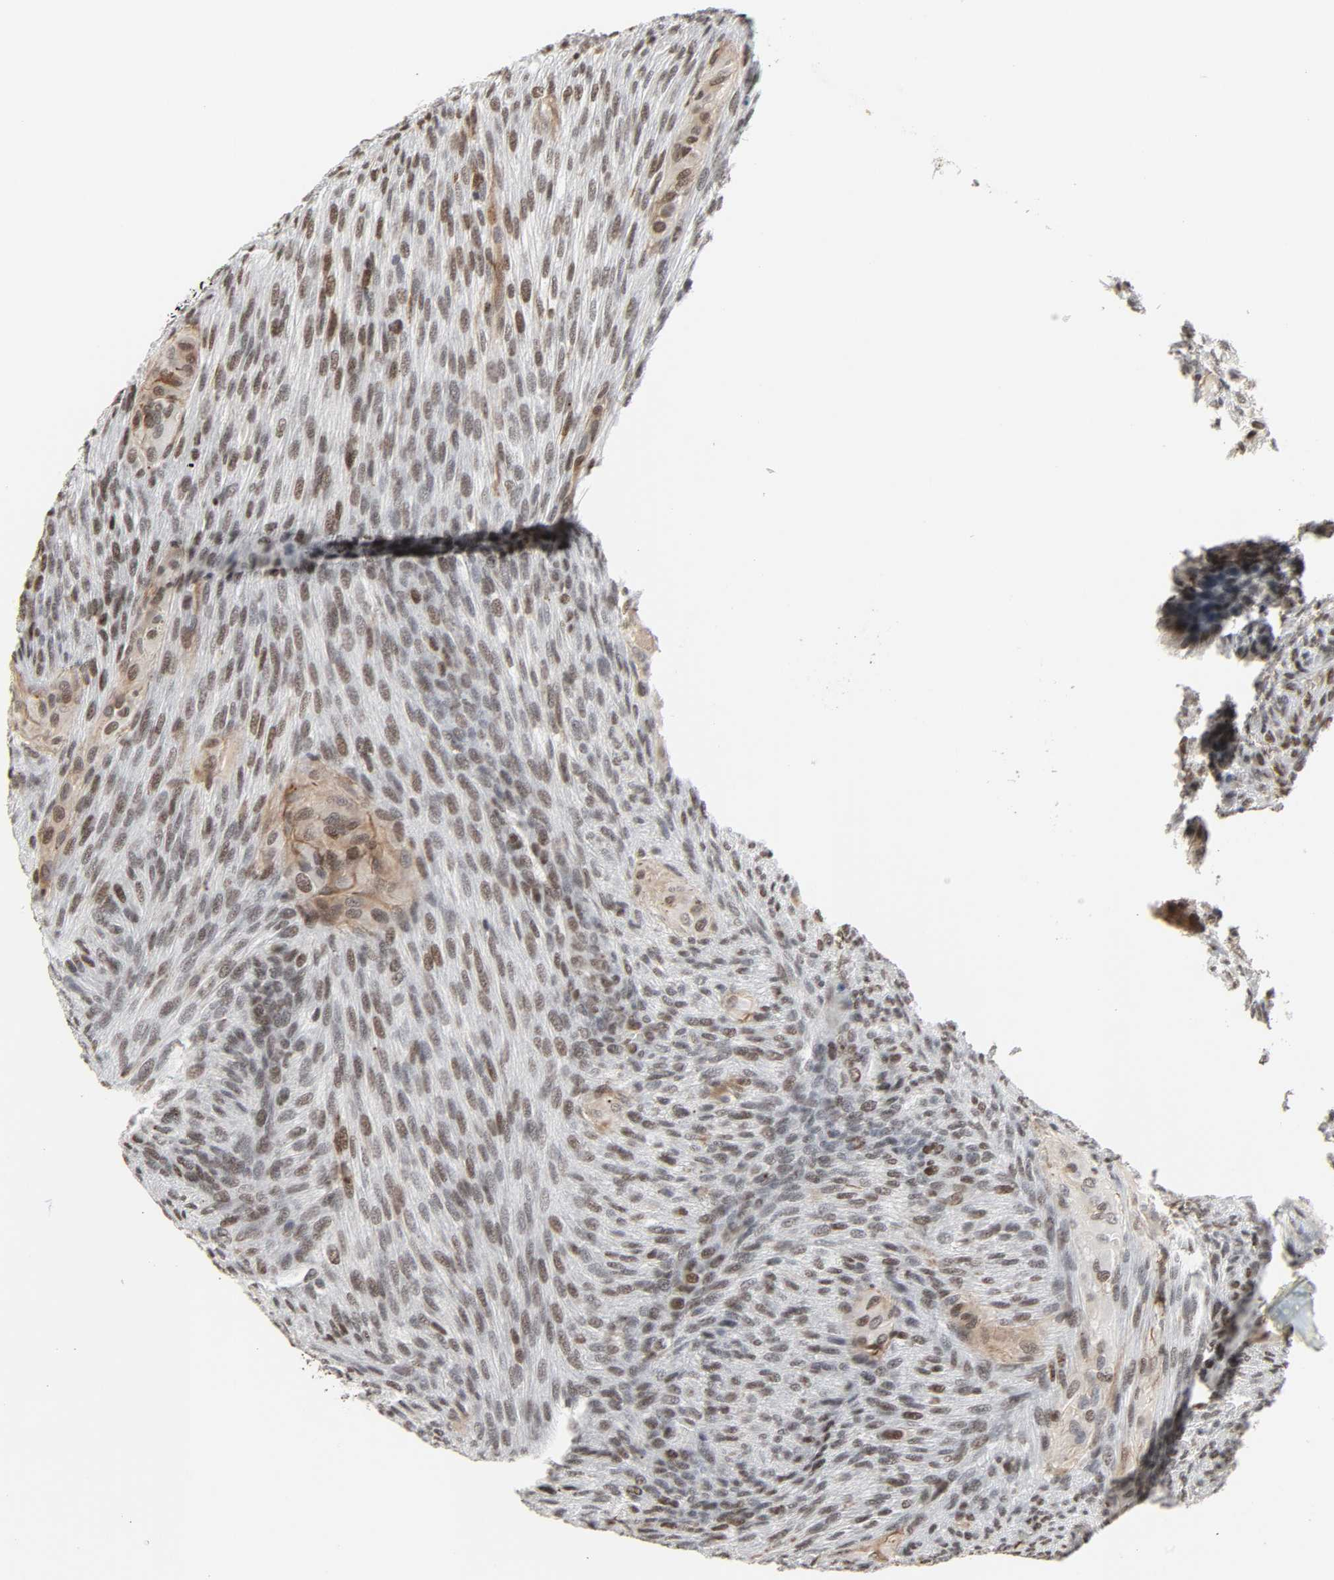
{"staining": {"intensity": "weak", "quantity": "25%-75%", "location": "nuclear"}, "tissue": "glioma", "cell_type": "Tumor cells", "image_type": "cancer", "snomed": [{"axis": "morphology", "description": "Glioma, malignant, High grade"}, {"axis": "topography", "description": "Cerebral cortex"}], "caption": "There is low levels of weak nuclear expression in tumor cells of glioma, as demonstrated by immunohistochemical staining (brown color).", "gene": "DAZAP1", "patient": {"sex": "female", "age": 55}}